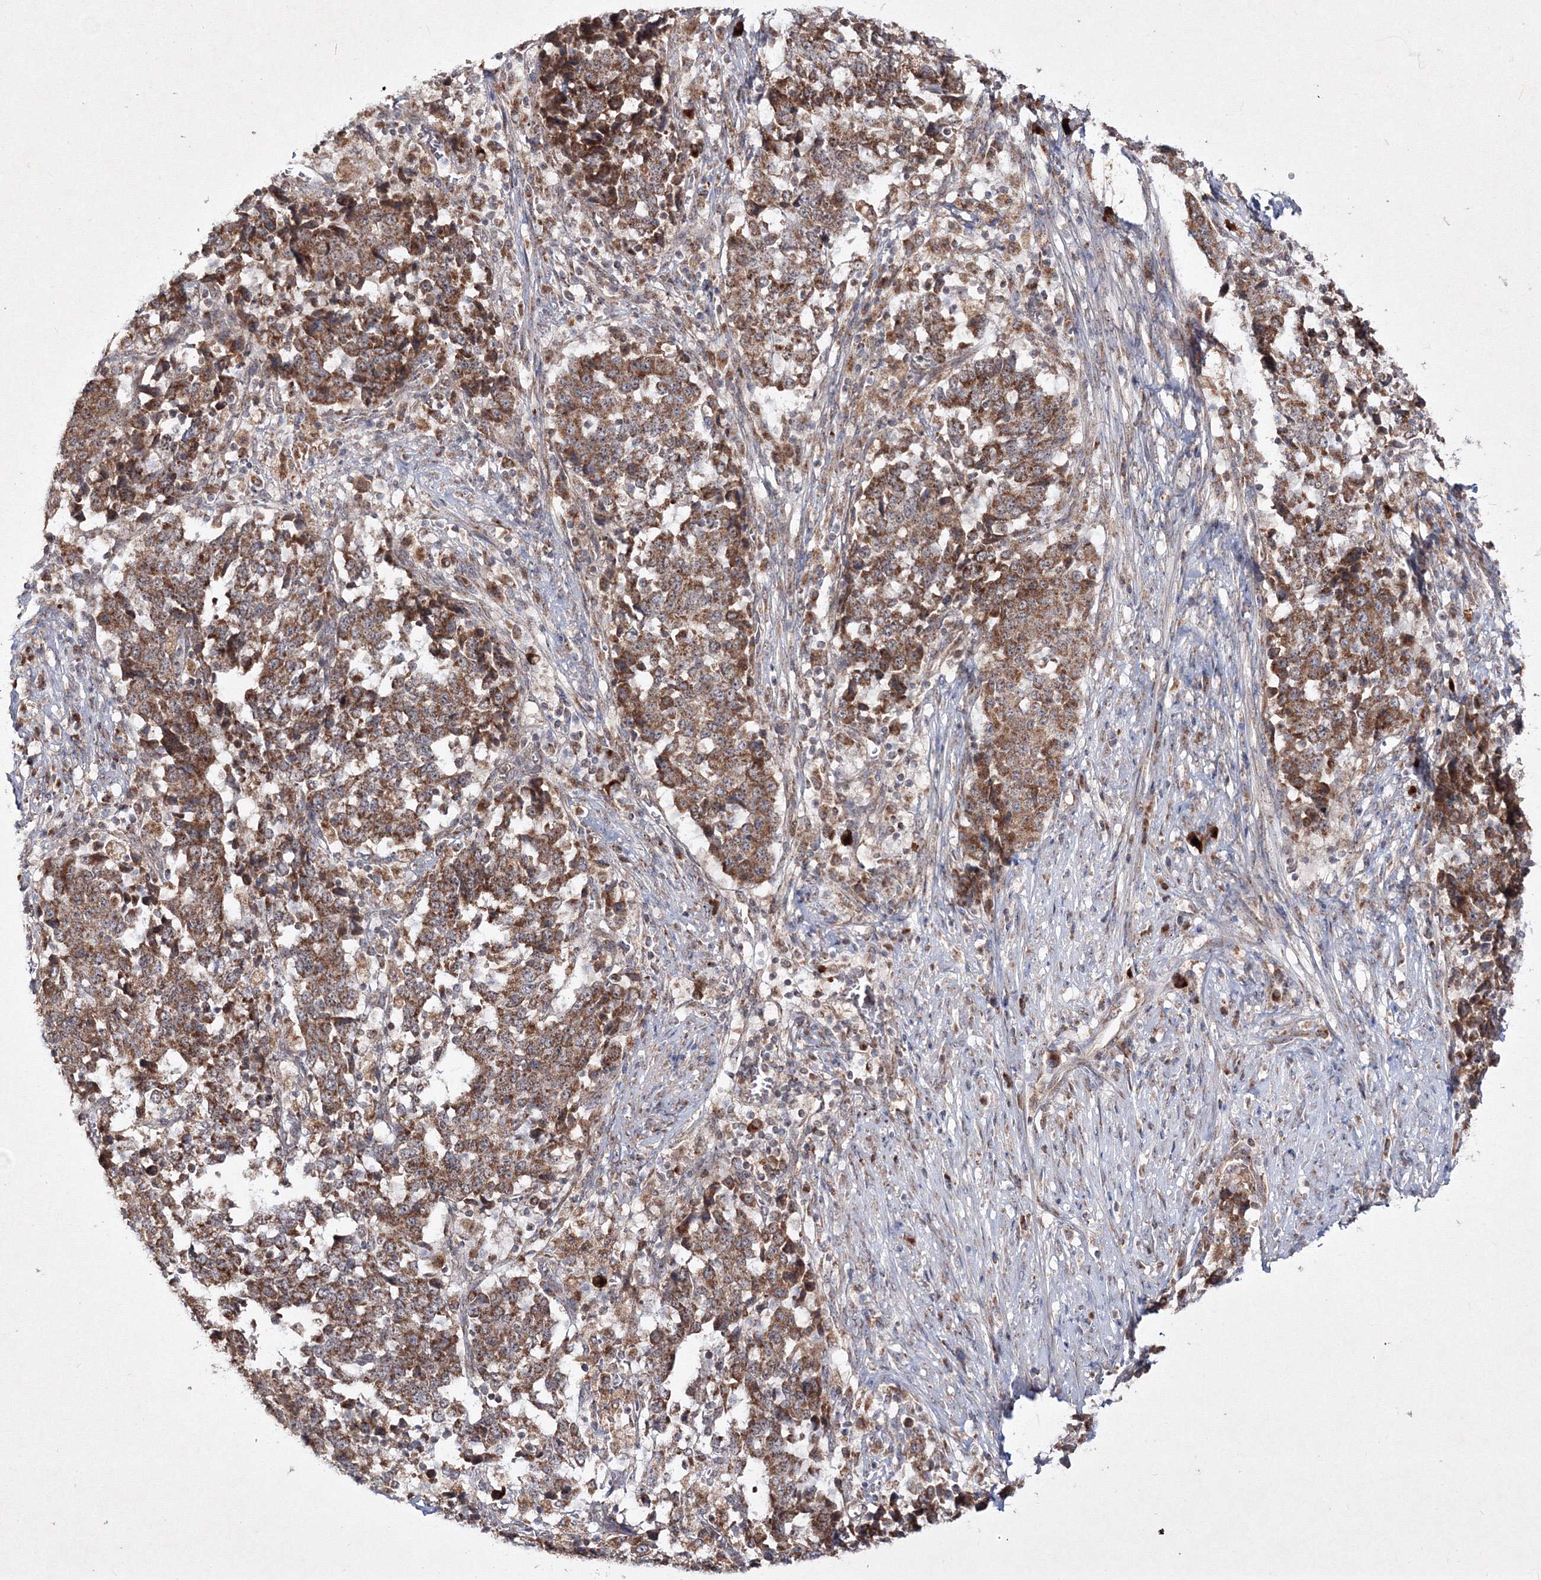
{"staining": {"intensity": "moderate", "quantity": ">75%", "location": "cytoplasmic/membranous"}, "tissue": "stomach cancer", "cell_type": "Tumor cells", "image_type": "cancer", "snomed": [{"axis": "morphology", "description": "Adenocarcinoma, NOS"}, {"axis": "topography", "description": "Stomach"}], "caption": "This micrograph displays stomach cancer (adenocarcinoma) stained with IHC to label a protein in brown. The cytoplasmic/membranous of tumor cells show moderate positivity for the protein. Nuclei are counter-stained blue.", "gene": "PEX13", "patient": {"sex": "male", "age": 59}}